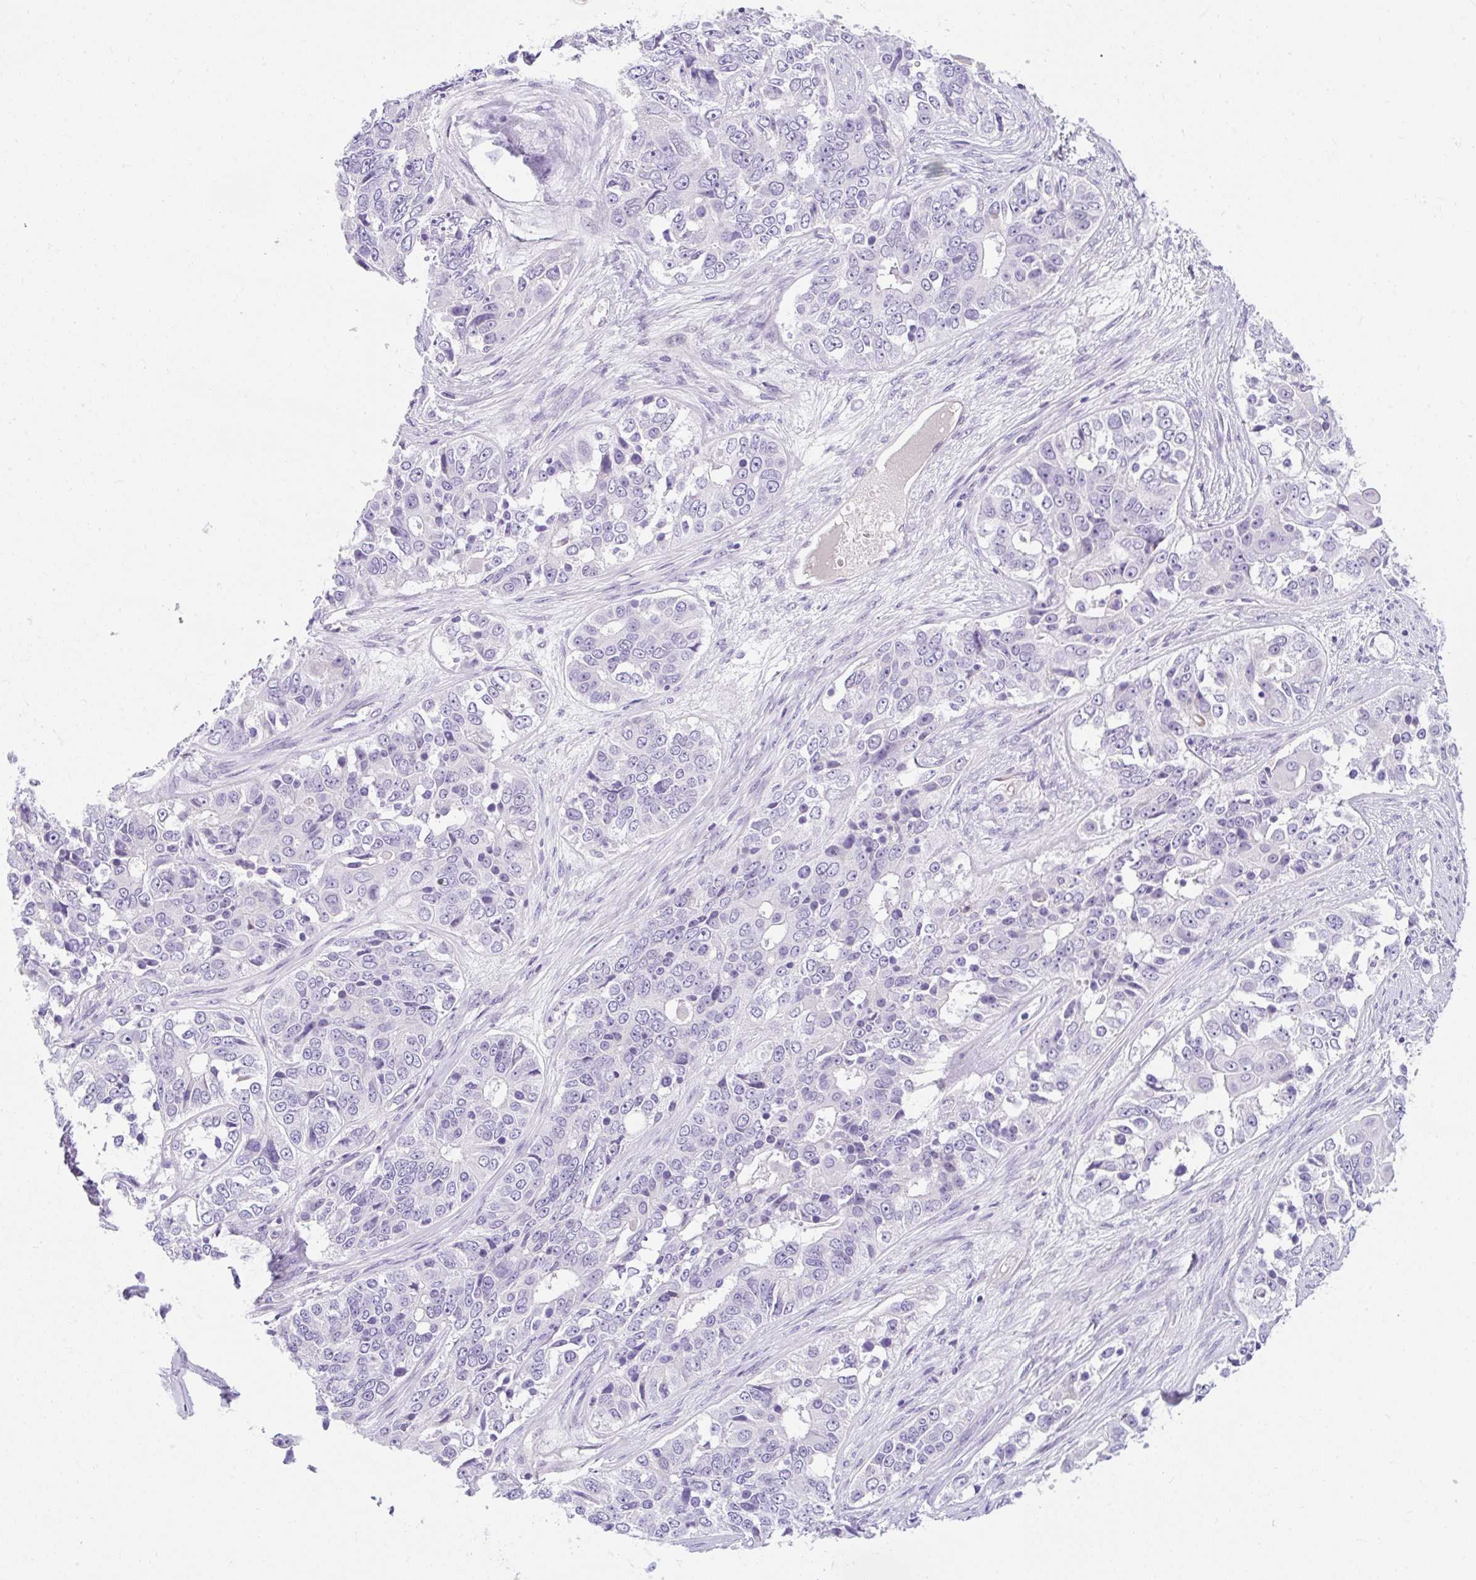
{"staining": {"intensity": "moderate", "quantity": "<25%", "location": "cytoplasmic/membranous"}, "tissue": "ovarian cancer", "cell_type": "Tumor cells", "image_type": "cancer", "snomed": [{"axis": "morphology", "description": "Carcinoma, endometroid"}, {"axis": "topography", "description": "Ovary"}], "caption": "Protein staining by IHC demonstrates moderate cytoplasmic/membranous expression in about <25% of tumor cells in ovarian endometroid carcinoma.", "gene": "GOLGA8A", "patient": {"sex": "female", "age": 51}}